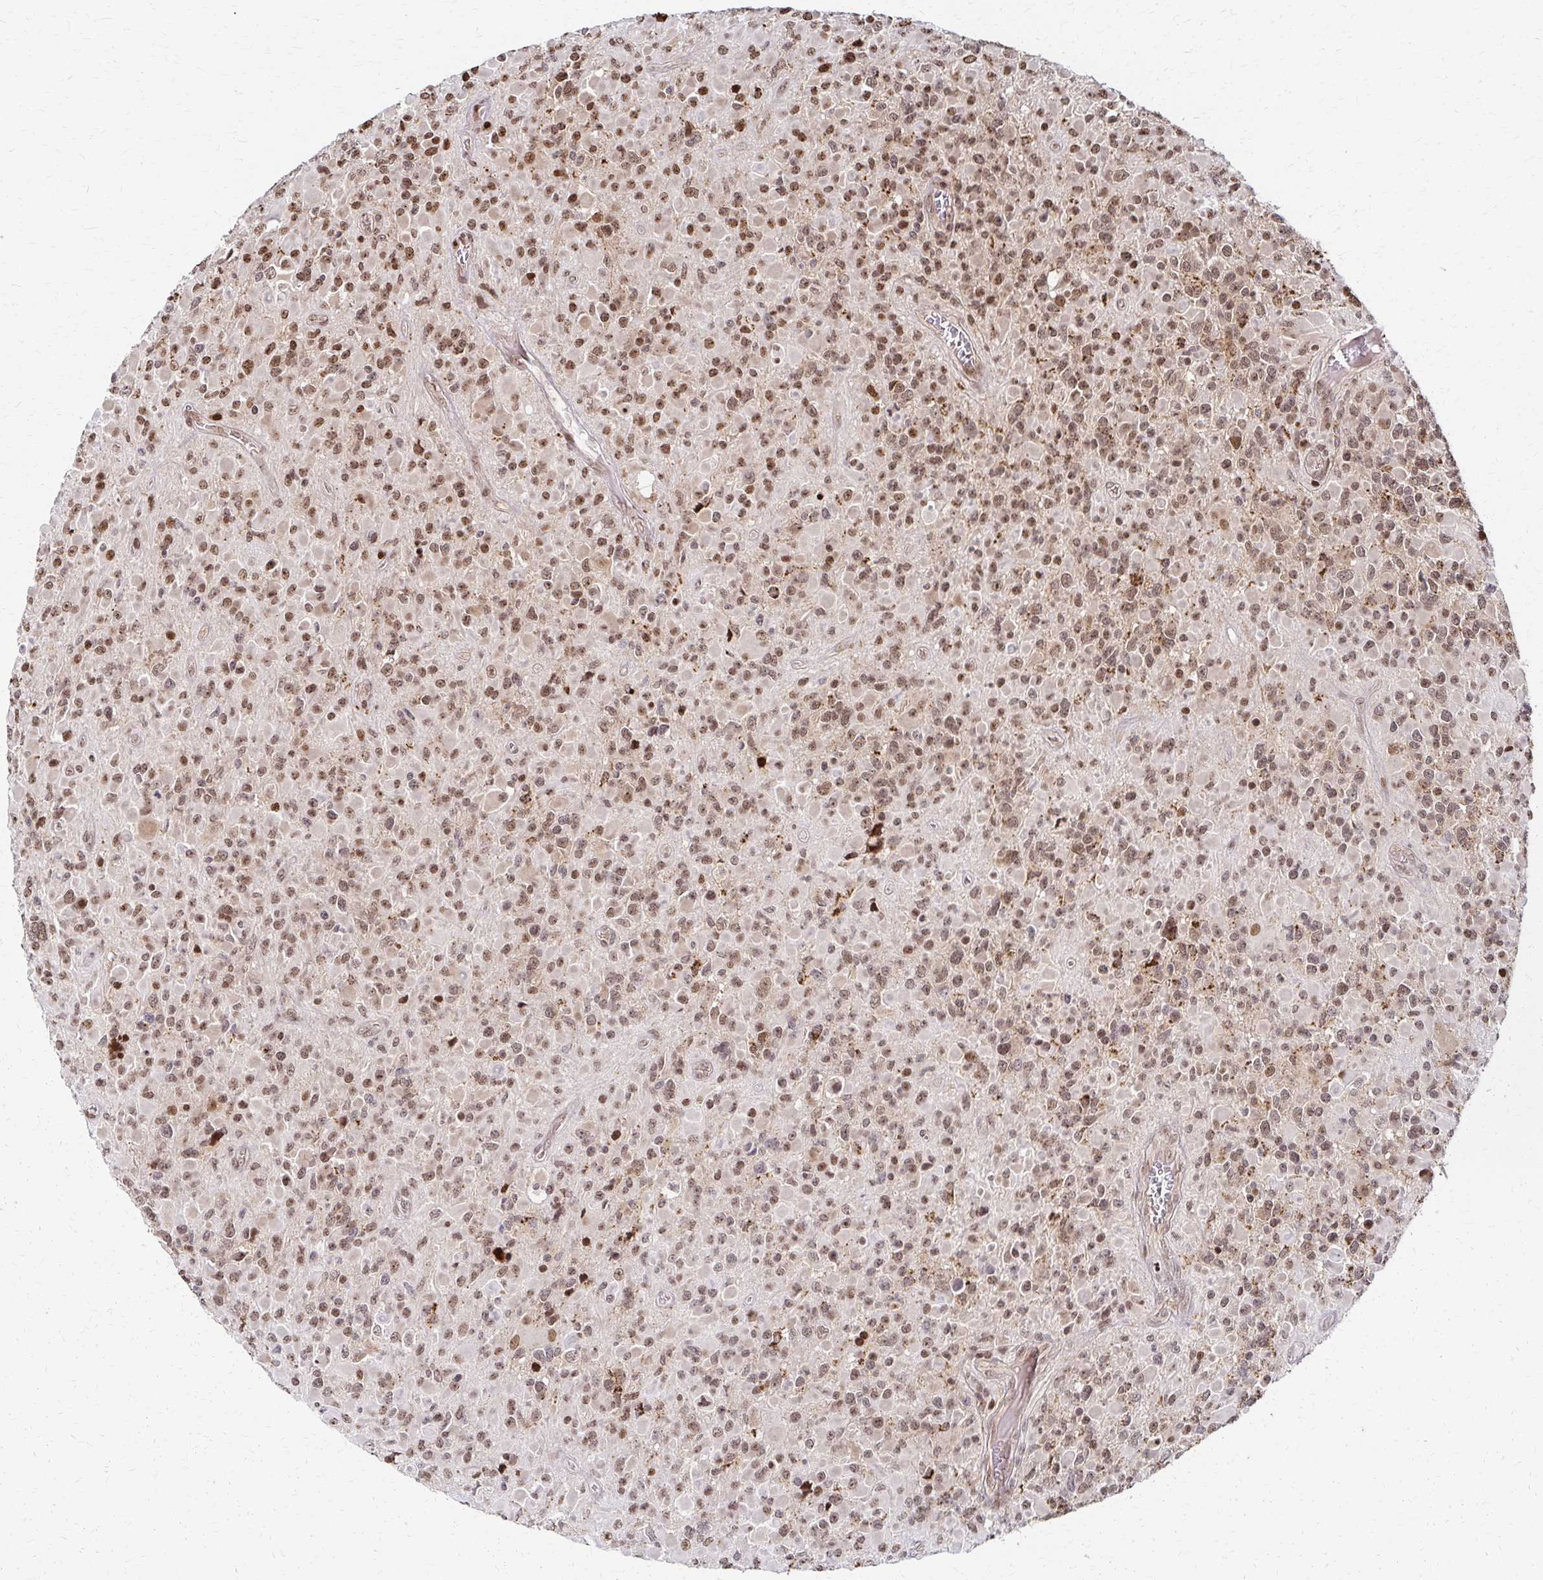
{"staining": {"intensity": "moderate", "quantity": ">75%", "location": "nuclear"}, "tissue": "glioma", "cell_type": "Tumor cells", "image_type": "cancer", "snomed": [{"axis": "morphology", "description": "Glioma, malignant, High grade"}, {"axis": "topography", "description": "Brain"}], "caption": "The immunohistochemical stain shows moderate nuclear expression in tumor cells of high-grade glioma (malignant) tissue. The staining was performed using DAB (3,3'-diaminobenzidine) to visualize the protein expression in brown, while the nuclei were stained in blue with hematoxylin (Magnification: 20x).", "gene": "PSMD7", "patient": {"sex": "female", "age": 40}}